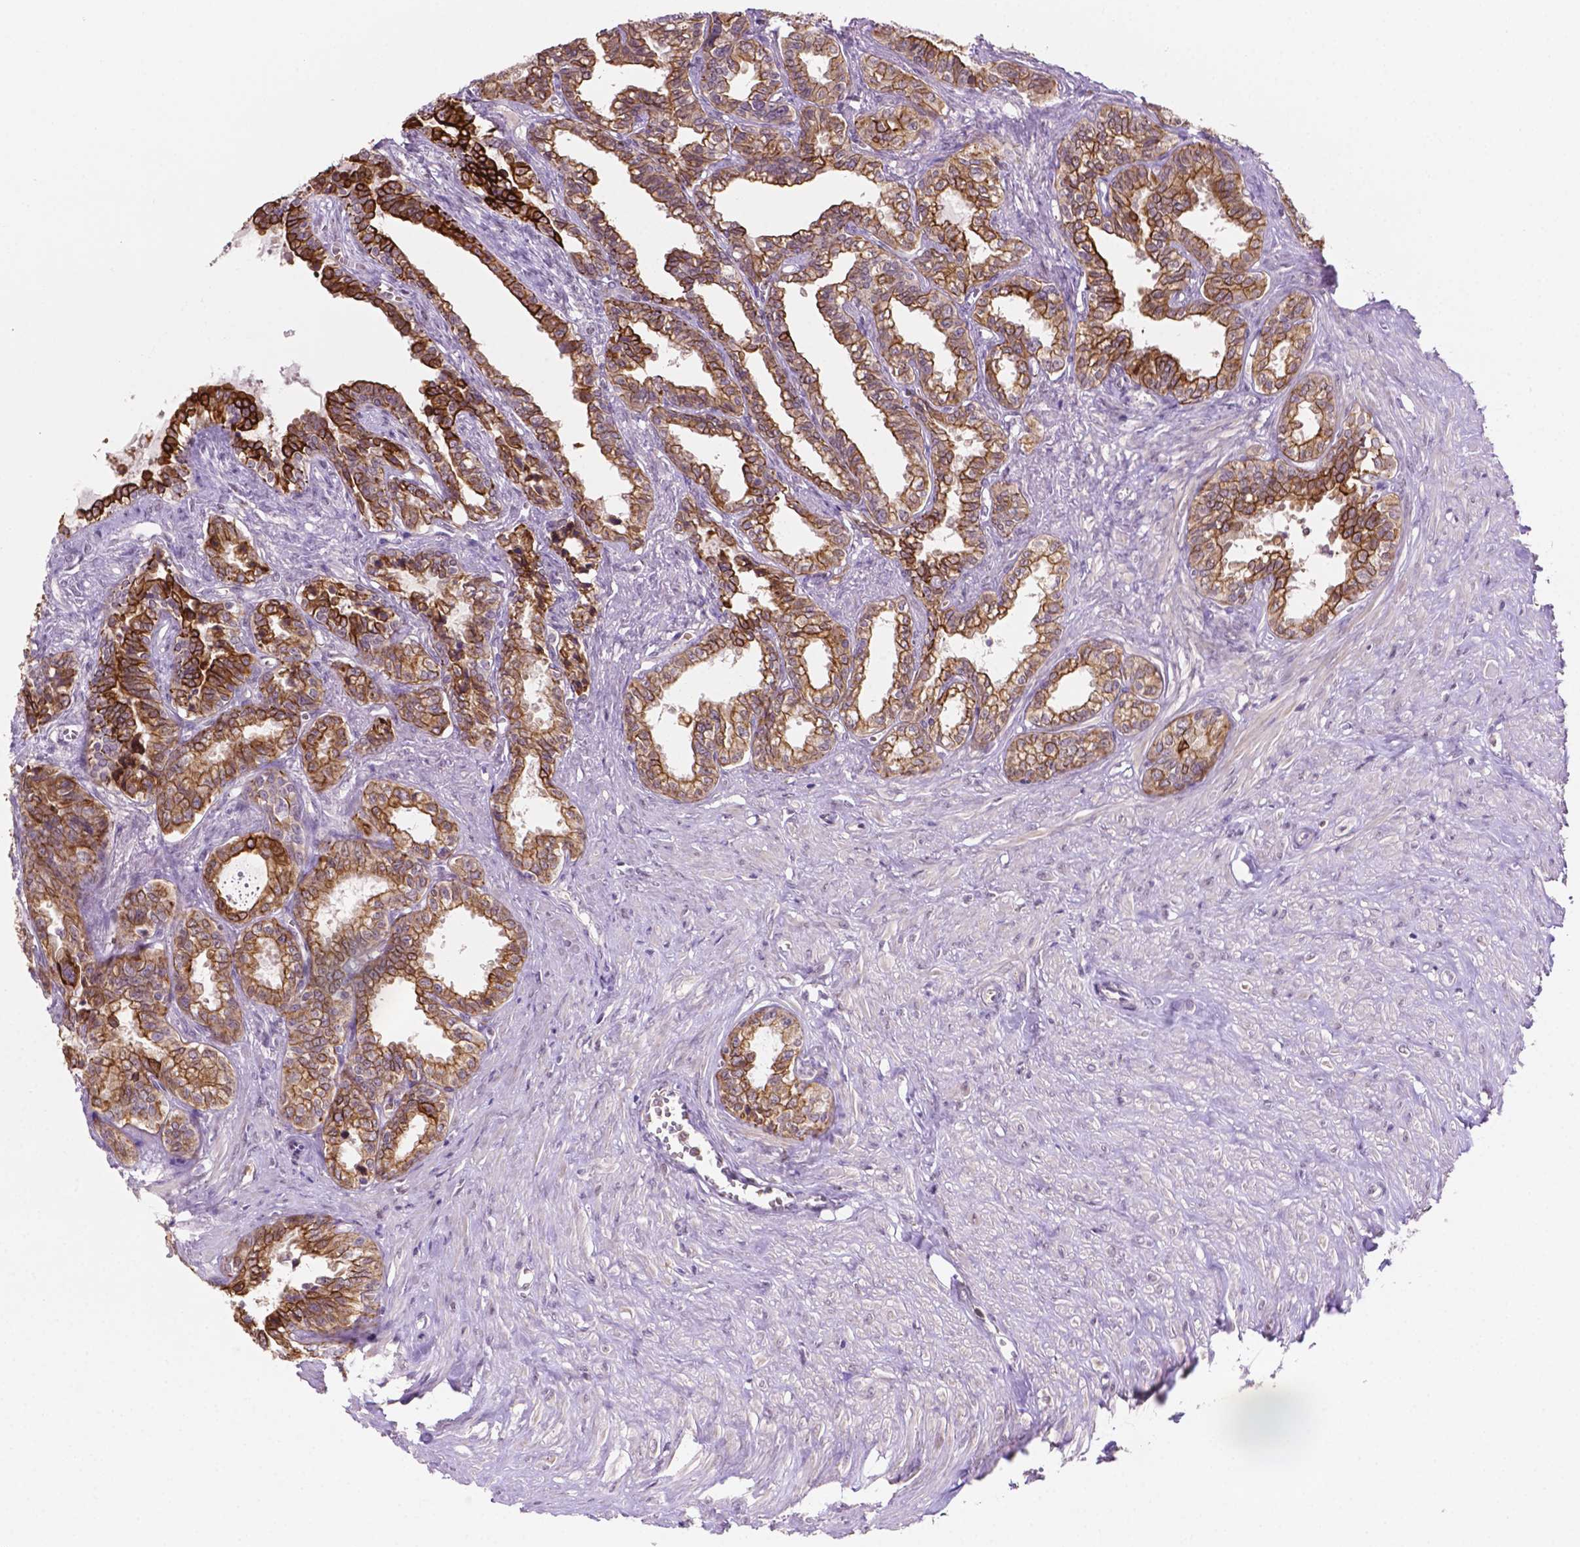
{"staining": {"intensity": "moderate", "quantity": ">75%", "location": "cytoplasmic/membranous"}, "tissue": "seminal vesicle", "cell_type": "Glandular cells", "image_type": "normal", "snomed": [{"axis": "morphology", "description": "Normal tissue, NOS"}, {"axis": "morphology", "description": "Urothelial carcinoma, NOS"}, {"axis": "topography", "description": "Urinary bladder"}, {"axis": "topography", "description": "Seminal veicle"}], "caption": "Normal seminal vesicle shows moderate cytoplasmic/membranous positivity in approximately >75% of glandular cells.", "gene": "SHLD3", "patient": {"sex": "male", "age": 76}}